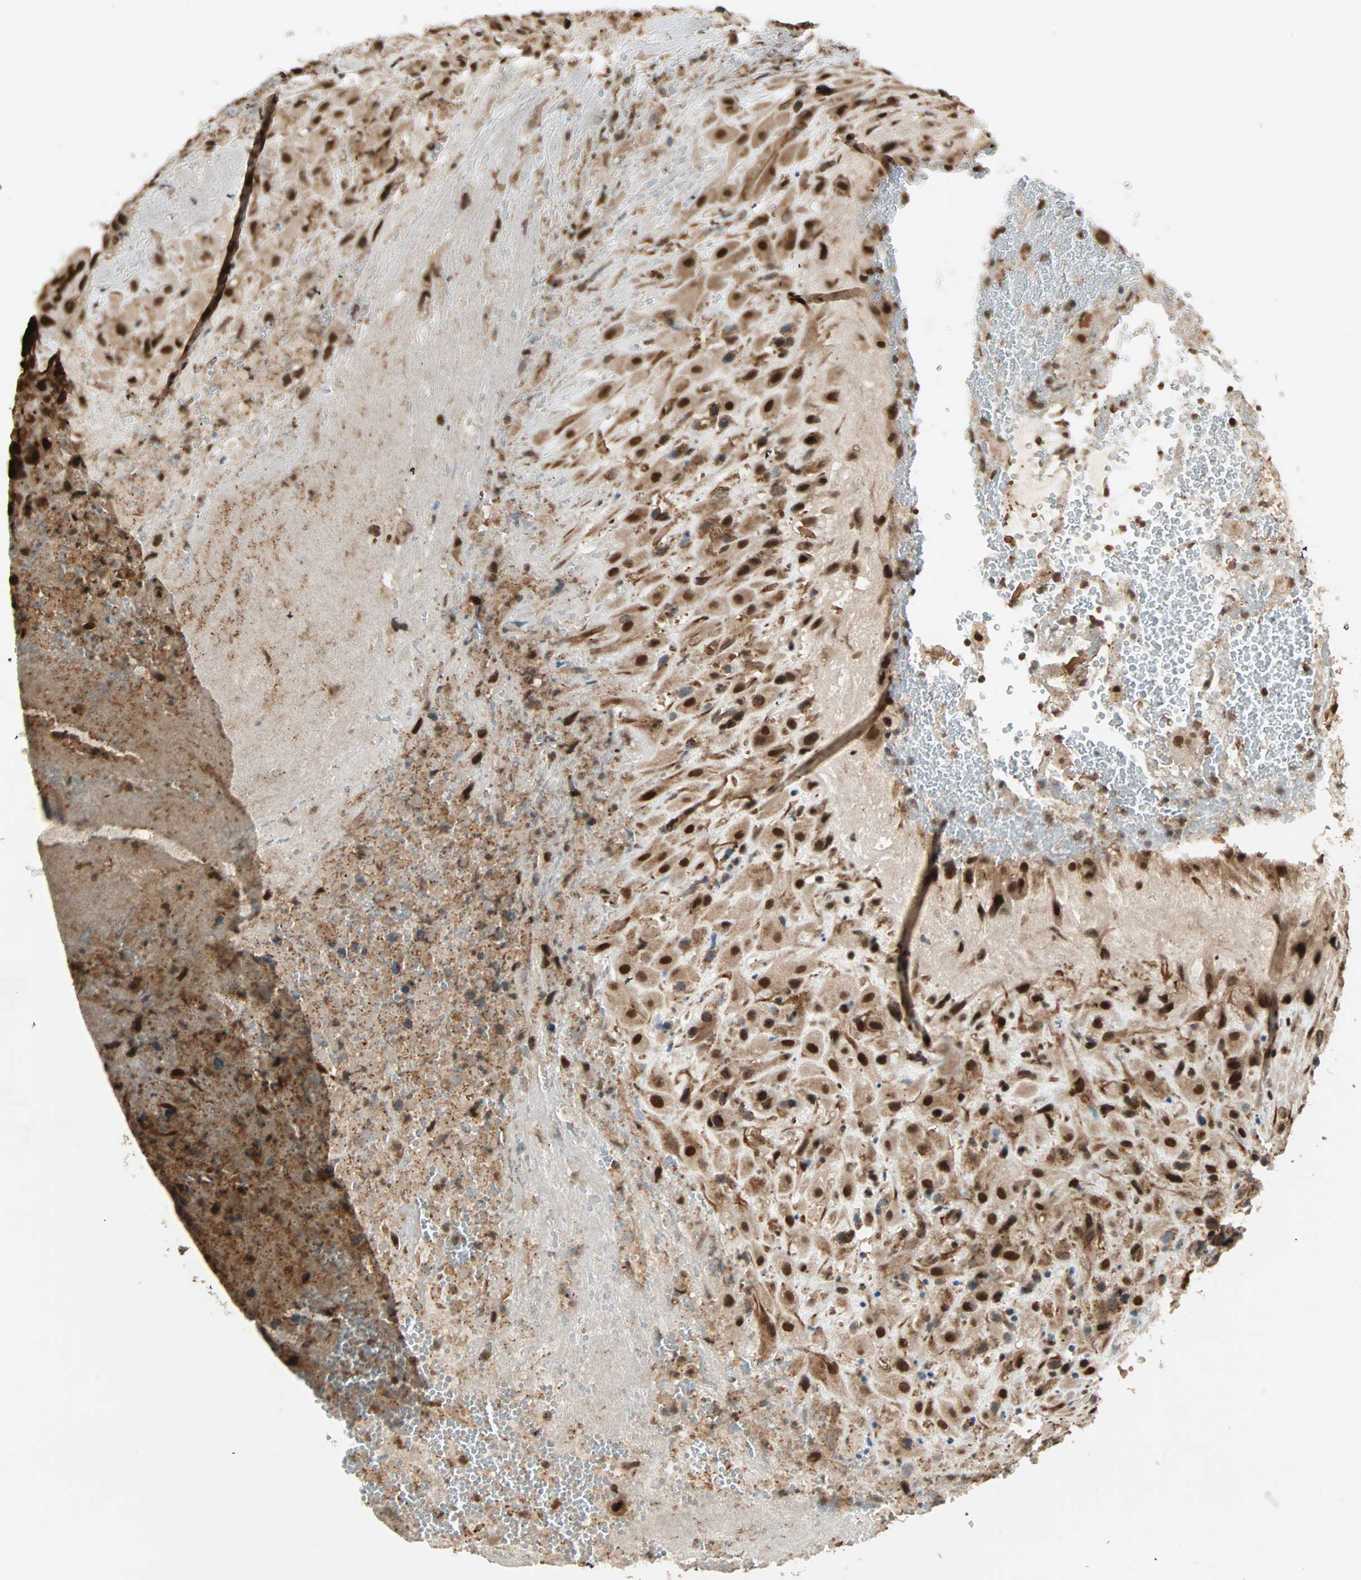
{"staining": {"intensity": "moderate", "quantity": ">75%", "location": "nuclear"}, "tissue": "placenta", "cell_type": "Decidual cells", "image_type": "normal", "snomed": [{"axis": "morphology", "description": "Normal tissue, NOS"}, {"axis": "topography", "description": "Placenta"}], "caption": "Benign placenta demonstrates moderate nuclear positivity in approximately >75% of decidual cells, visualized by immunohistochemistry.", "gene": "ZBED9", "patient": {"sex": "female", "age": 19}}